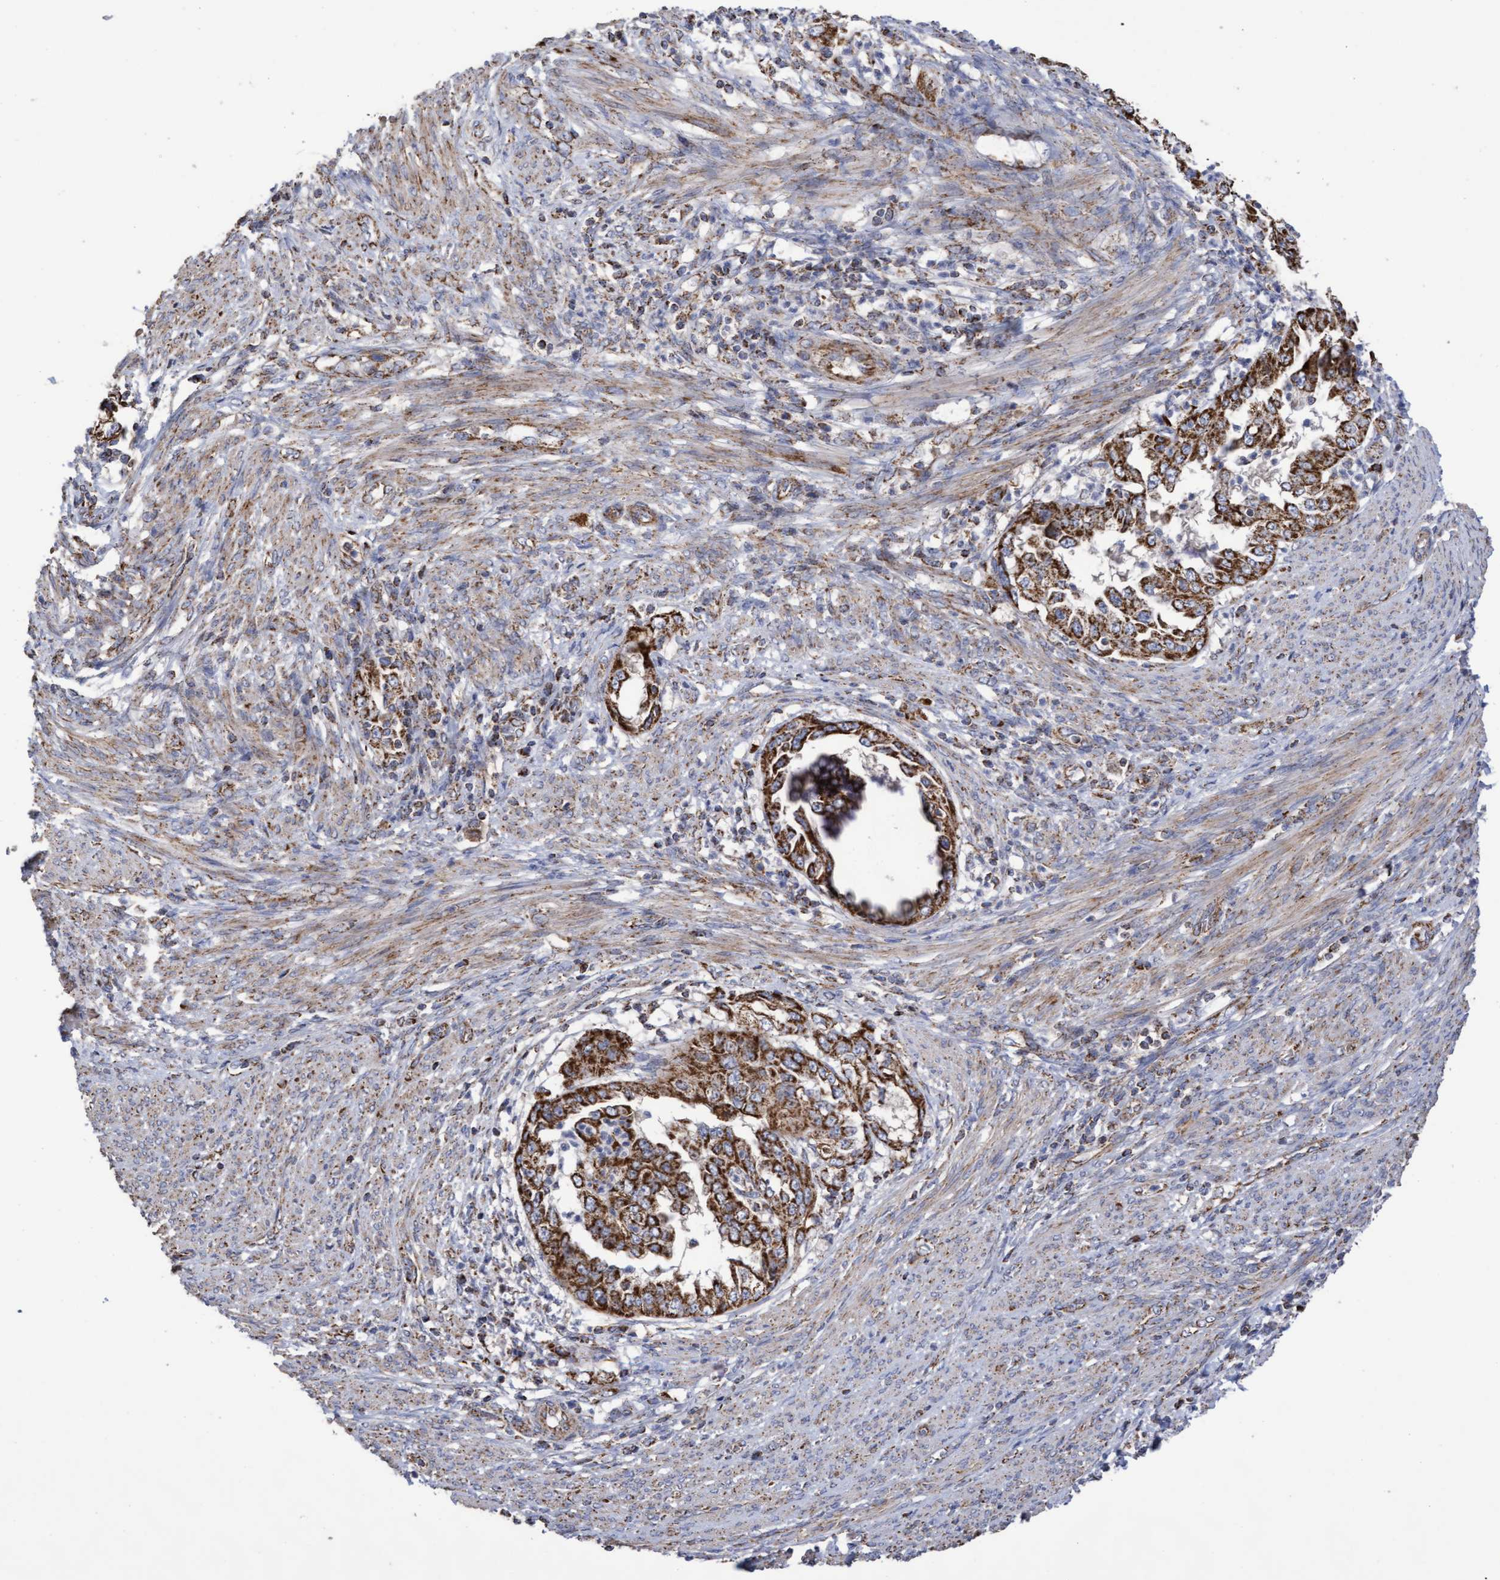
{"staining": {"intensity": "strong", "quantity": ">75%", "location": "cytoplasmic/membranous"}, "tissue": "endometrial cancer", "cell_type": "Tumor cells", "image_type": "cancer", "snomed": [{"axis": "morphology", "description": "Adenocarcinoma, NOS"}, {"axis": "topography", "description": "Endometrium"}], "caption": "Immunohistochemistry (IHC) of adenocarcinoma (endometrial) shows high levels of strong cytoplasmic/membranous positivity in approximately >75% of tumor cells. Immunohistochemistry stains the protein of interest in brown and the nuclei are stained blue.", "gene": "COBL", "patient": {"sex": "female", "age": 85}}